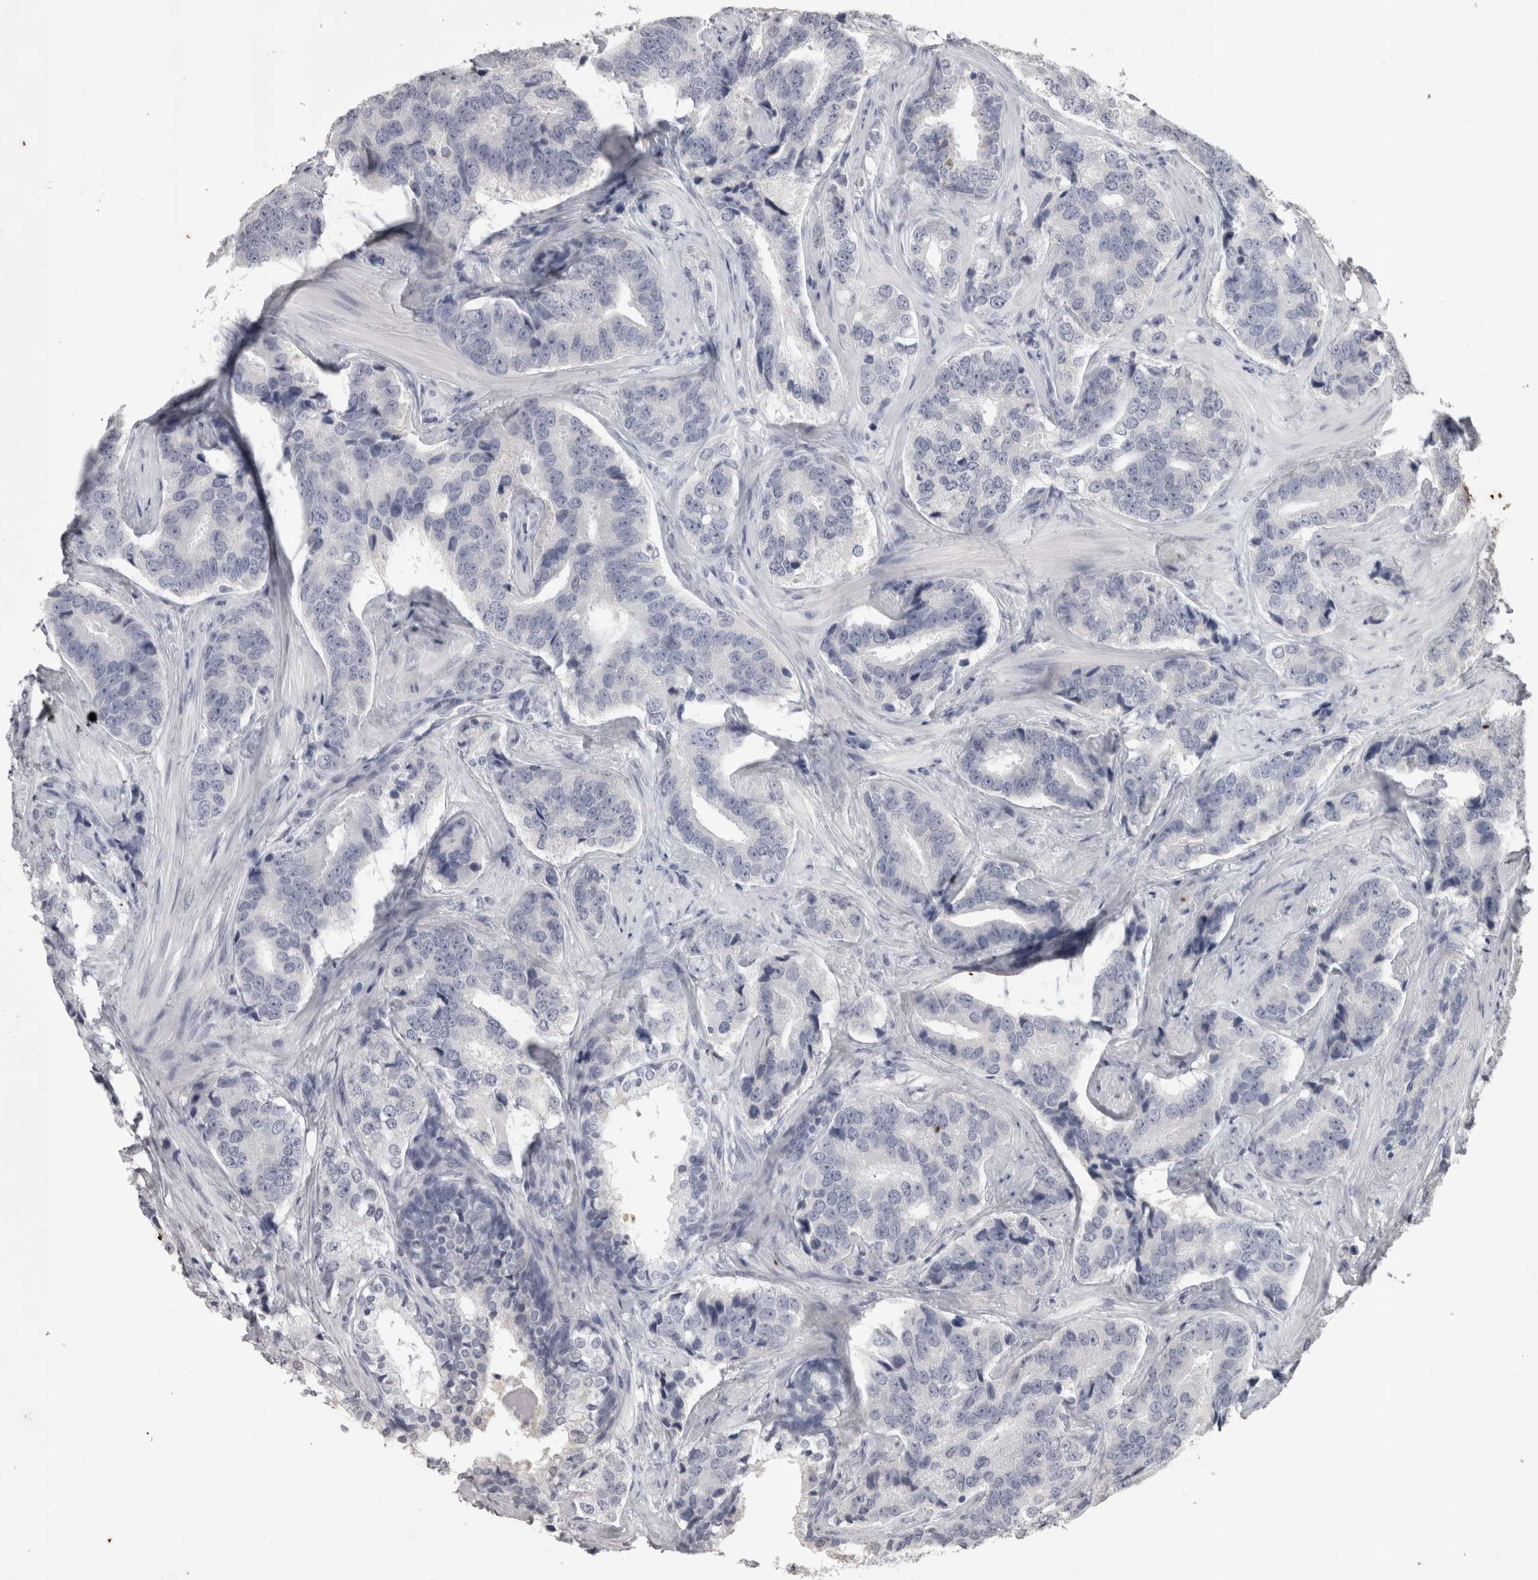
{"staining": {"intensity": "negative", "quantity": "none", "location": "none"}, "tissue": "prostate cancer", "cell_type": "Tumor cells", "image_type": "cancer", "snomed": [{"axis": "morphology", "description": "Adenocarcinoma, High grade"}, {"axis": "topography", "description": "Prostate"}], "caption": "Immunohistochemistry (IHC) photomicrograph of human high-grade adenocarcinoma (prostate) stained for a protein (brown), which exhibits no staining in tumor cells. Brightfield microscopy of IHC stained with DAB (brown) and hematoxylin (blue), captured at high magnification.", "gene": "LAX1", "patient": {"sex": "male", "age": 60}}